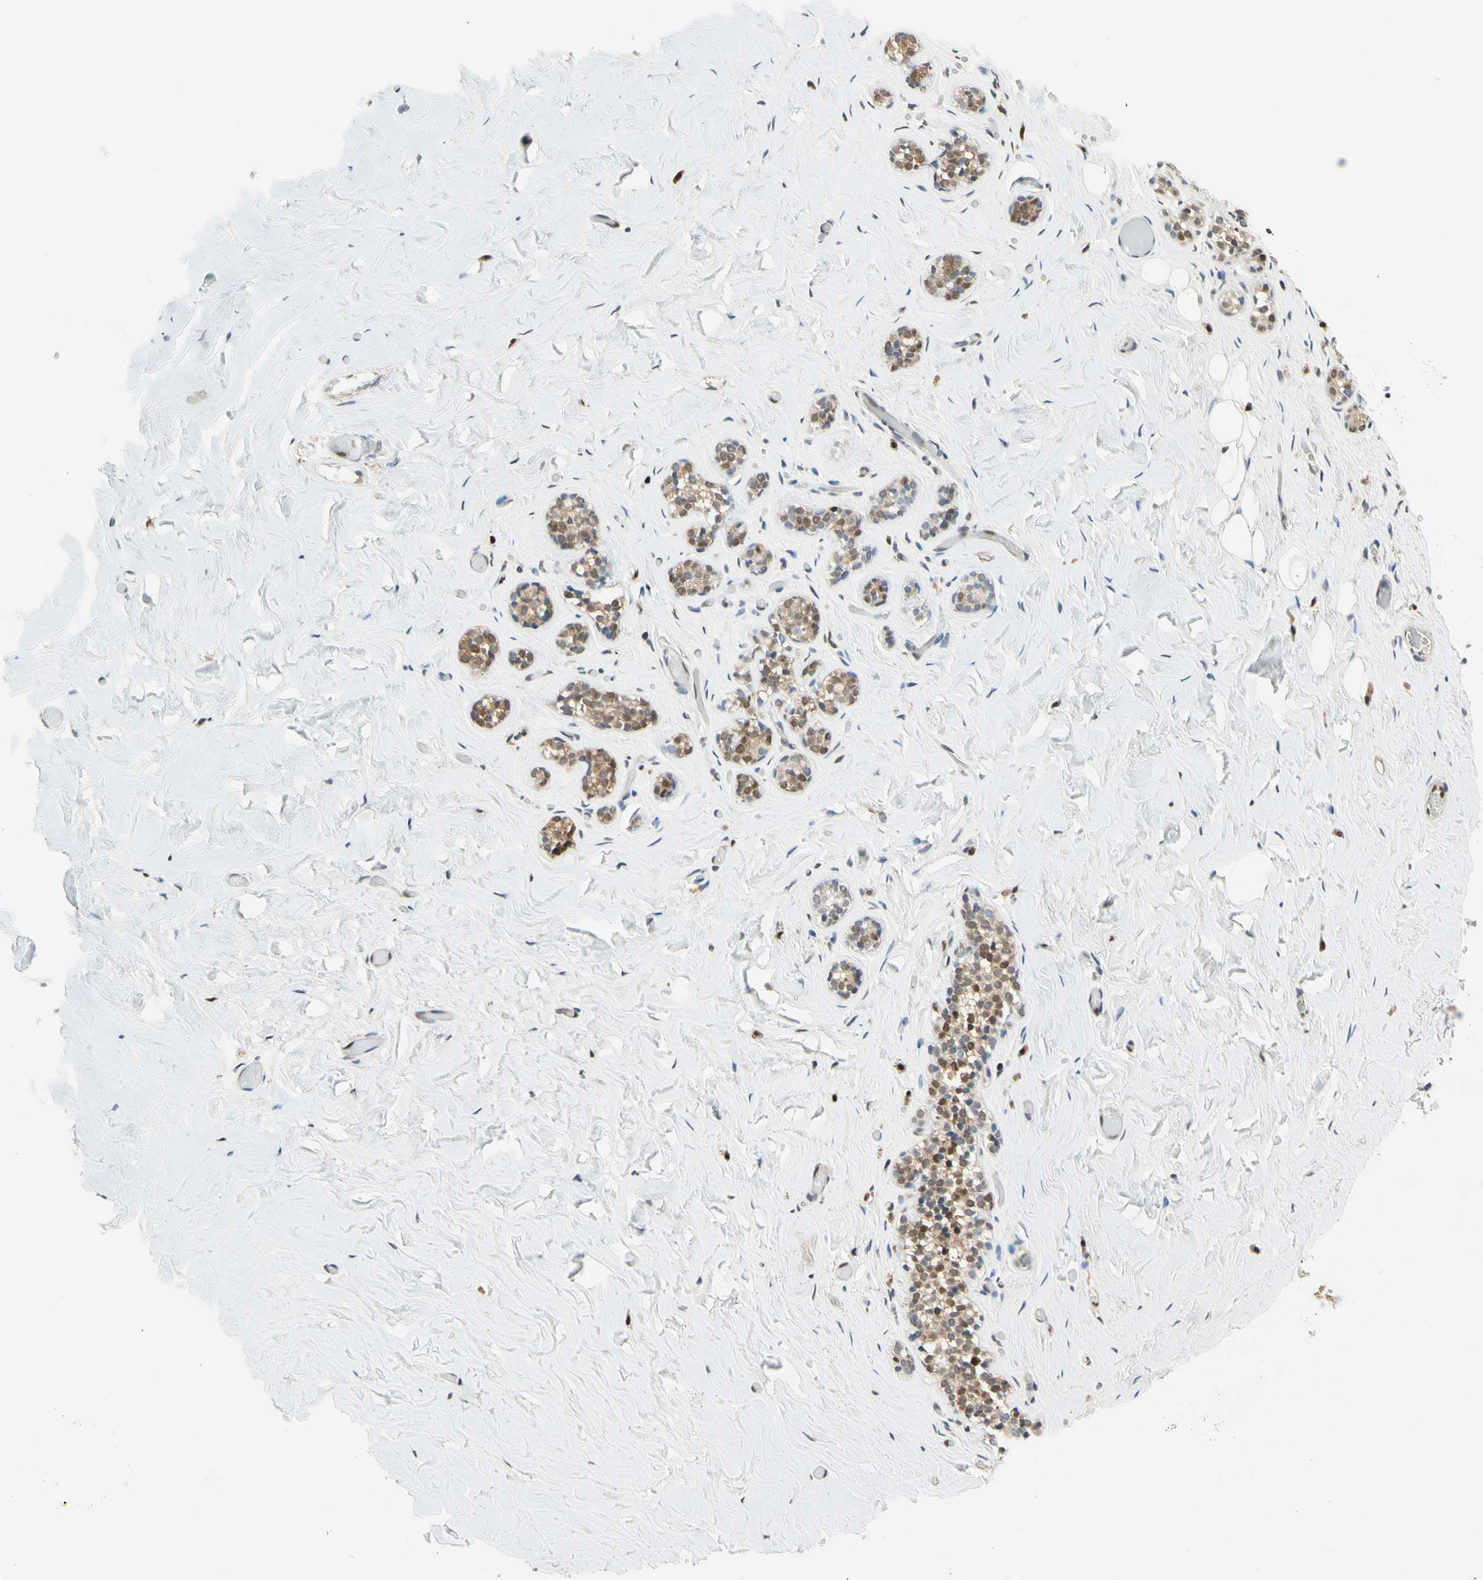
{"staining": {"intensity": "negative", "quantity": "none", "location": "none"}, "tissue": "breast", "cell_type": "Adipocytes", "image_type": "normal", "snomed": [{"axis": "morphology", "description": "Normal tissue, NOS"}, {"axis": "topography", "description": "Breast"}], "caption": "Photomicrograph shows no significant protein expression in adipocytes of unremarkable breast.", "gene": "GSR", "patient": {"sex": "female", "age": 75}}